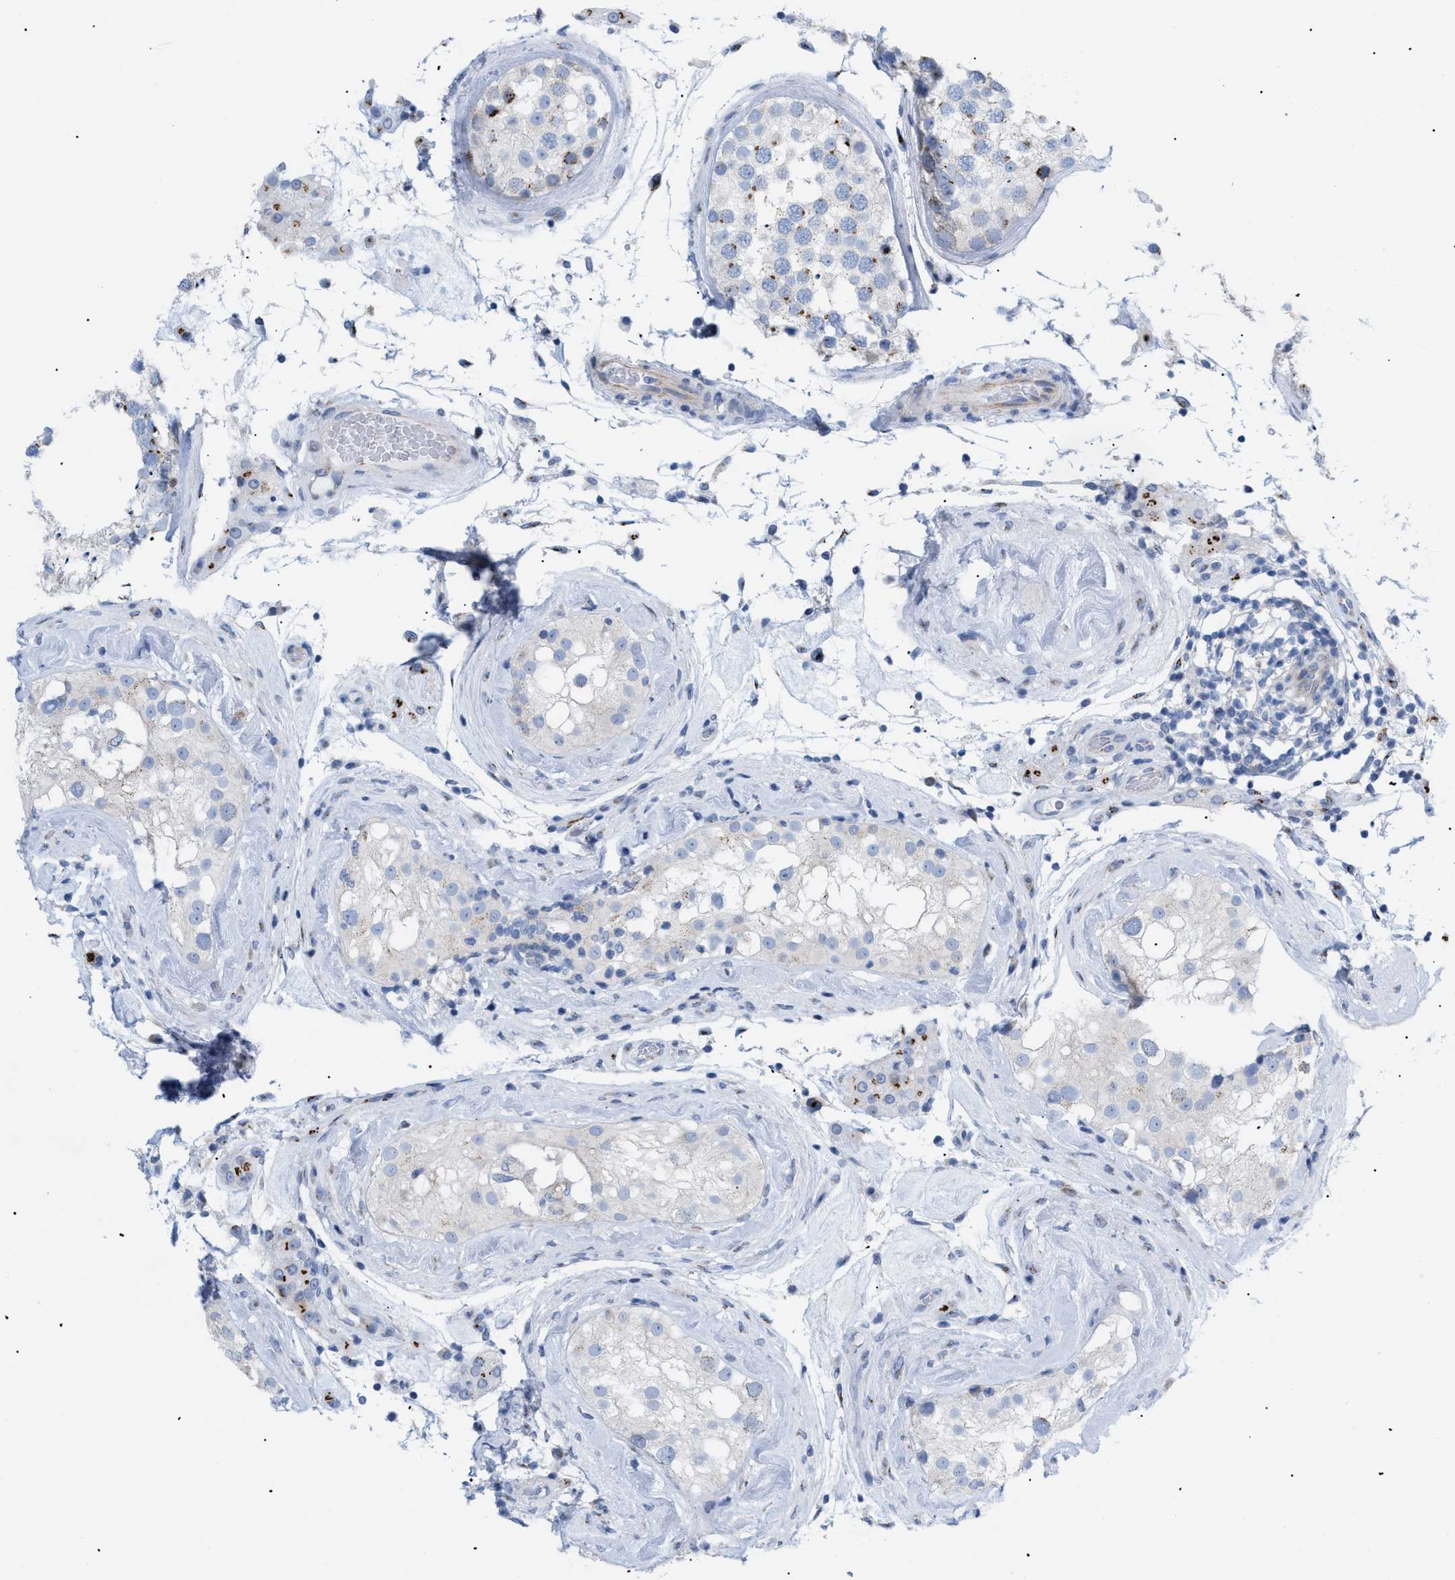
{"staining": {"intensity": "strong", "quantity": "<25%", "location": "cytoplasmic/membranous"}, "tissue": "testis", "cell_type": "Cells in seminiferous ducts", "image_type": "normal", "snomed": [{"axis": "morphology", "description": "Normal tissue, NOS"}, {"axis": "topography", "description": "Testis"}], "caption": "Immunohistochemistry (DAB) staining of normal testis reveals strong cytoplasmic/membranous protein positivity in about <25% of cells in seminiferous ducts.", "gene": "TMEM17", "patient": {"sex": "male", "age": 46}}